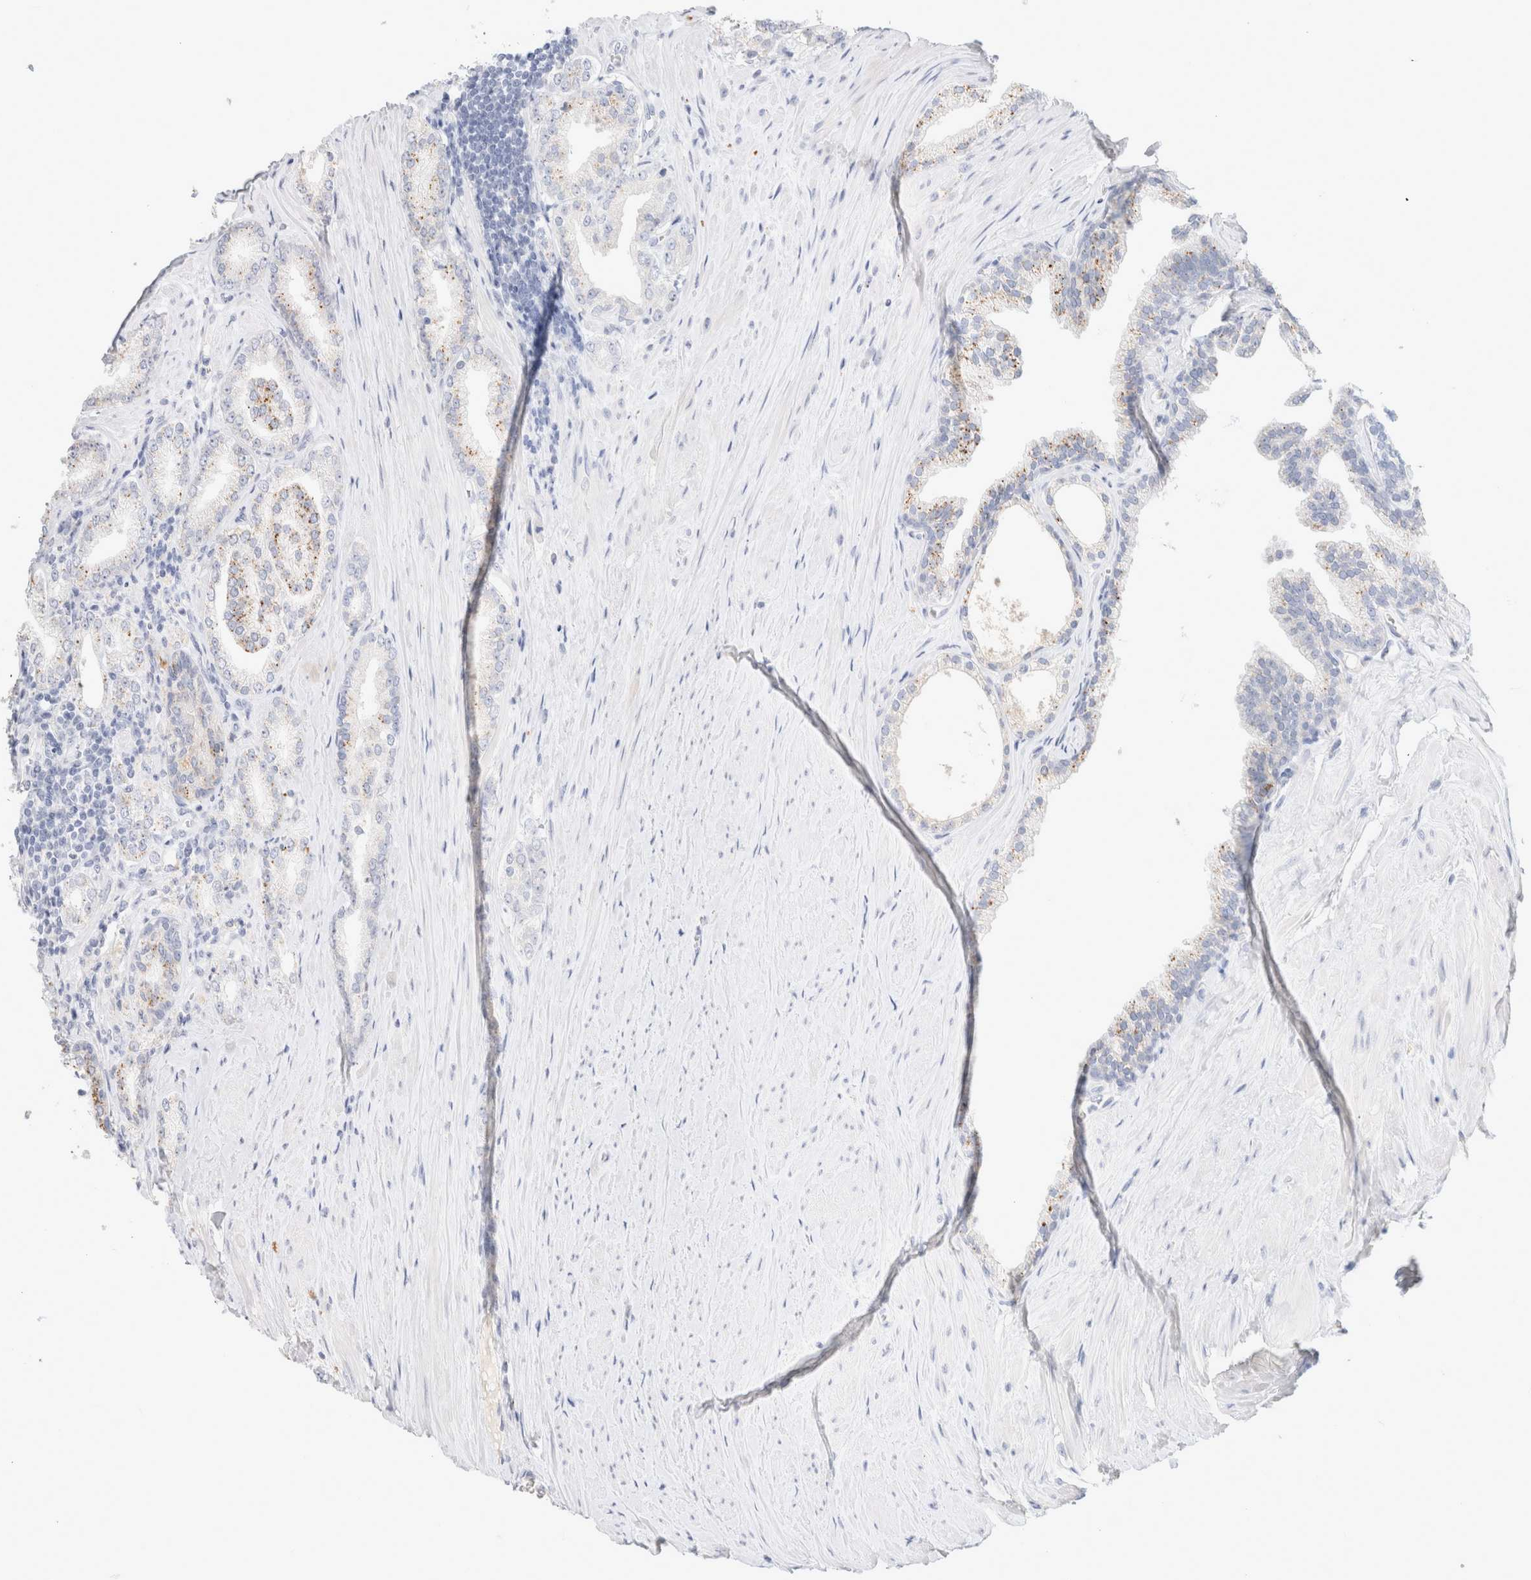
{"staining": {"intensity": "moderate", "quantity": "25%-75%", "location": "cytoplasmic/membranous"}, "tissue": "prostate cancer", "cell_type": "Tumor cells", "image_type": "cancer", "snomed": [{"axis": "morphology", "description": "Adenocarcinoma, Low grade"}, {"axis": "topography", "description": "Prostate"}], "caption": "The immunohistochemical stain labels moderate cytoplasmic/membranous expression in tumor cells of prostate cancer tissue. The staining is performed using DAB brown chromogen to label protein expression. The nuclei are counter-stained blue using hematoxylin.", "gene": "CPQ", "patient": {"sex": "male", "age": 62}}